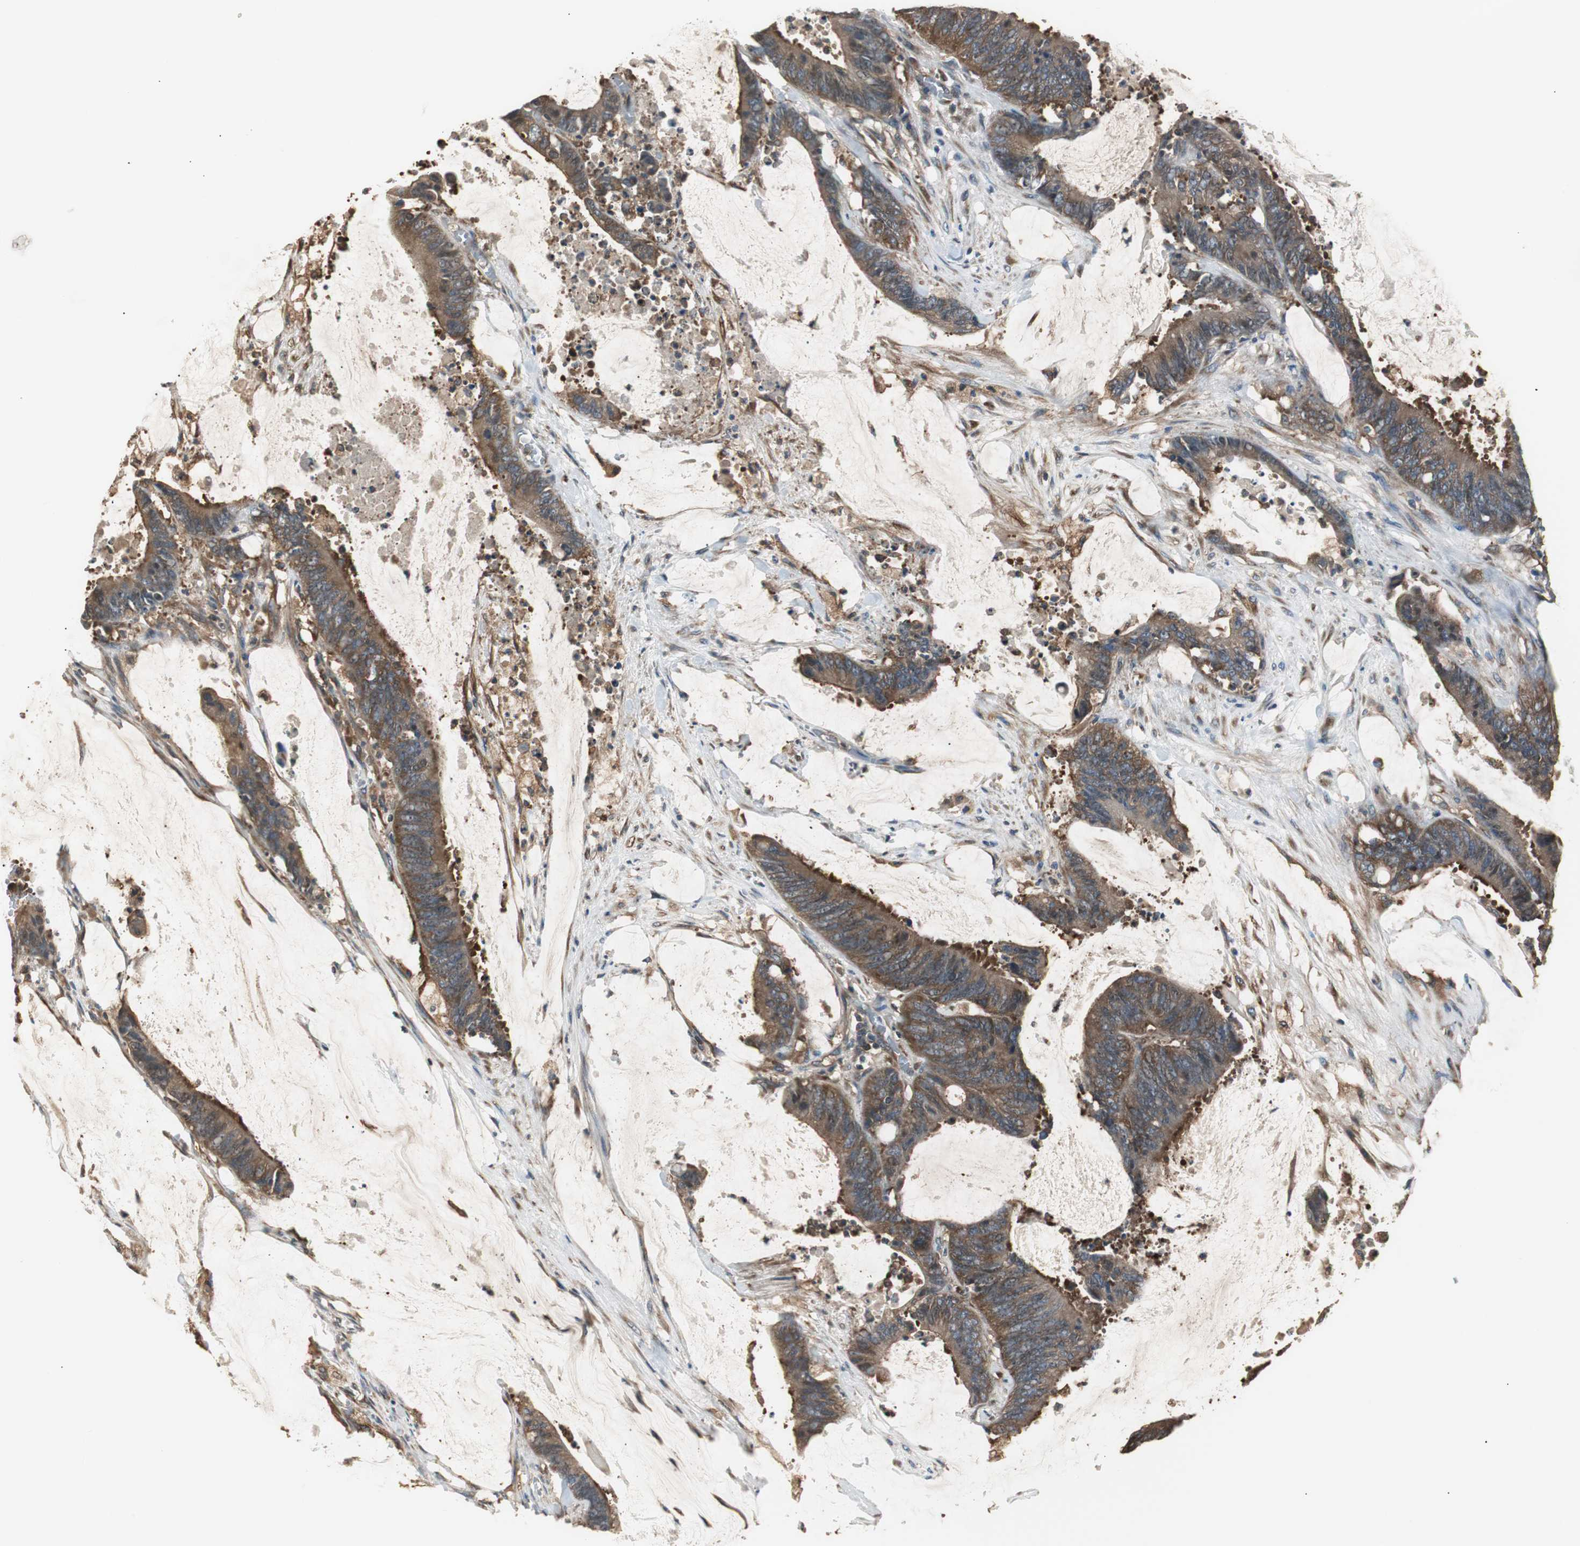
{"staining": {"intensity": "moderate", "quantity": "25%-75%", "location": "cytoplasmic/membranous"}, "tissue": "colorectal cancer", "cell_type": "Tumor cells", "image_type": "cancer", "snomed": [{"axis": "morphology", "description": "Adenocarcinoma, NOS"}, {"axis": "topography", "description": "Rectum"}], "caption": "Immunohistochemical staining of human colorectal cancer (adenocarcinoma) displays medium levels of moderate cytoplasmic/membranous protein positivity in about 25%-75% of tumor cells.", "gene": "CAPNS1", "patient": {"sex": "female", "age": 66}}